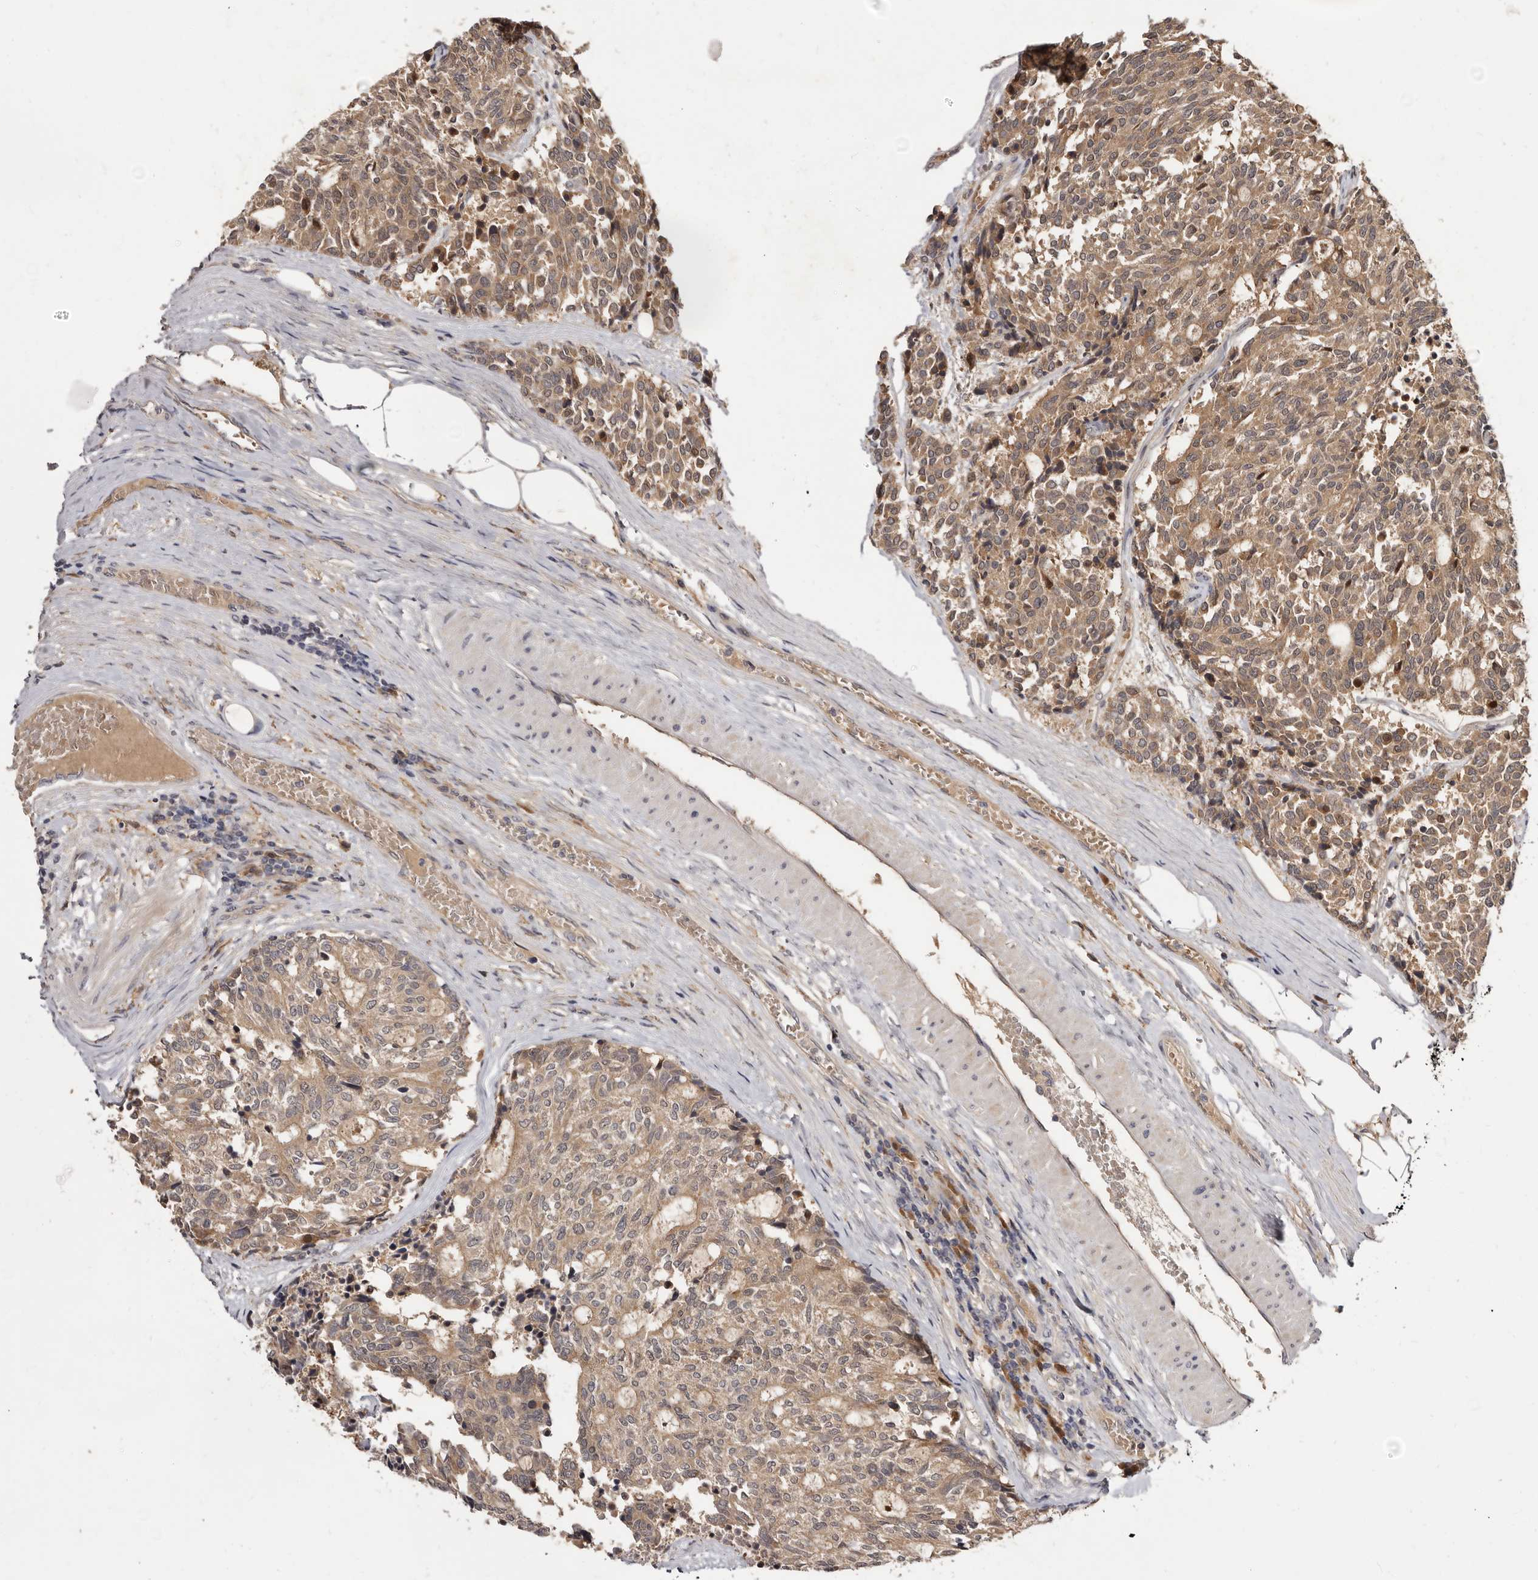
{"staining": {"intensity": "moderate", "quantity": ">75%", "location": "cytoplasmic/membranous"}, "tissue": "carcinoid", "cell_type": "Tumor cells", "image_type": "cancer", "snomed": [{"axis": "morphology", "description": "Carcinoid, malignant, NOS"}, {"axis": "topography", "description": "Pancreas"}], "caption": "Immunohistochemical staining of carcinoid (malignant) shows moderate cytoplasmic/membranous protein staining in about >75% of tumor cells. (DAB (3,3'-diaminobenzidine) IHC, brown staining for protein, blue staining for nuclei).", "gene": "INAVA", "patient": {"sex": "female", "age": 54}}